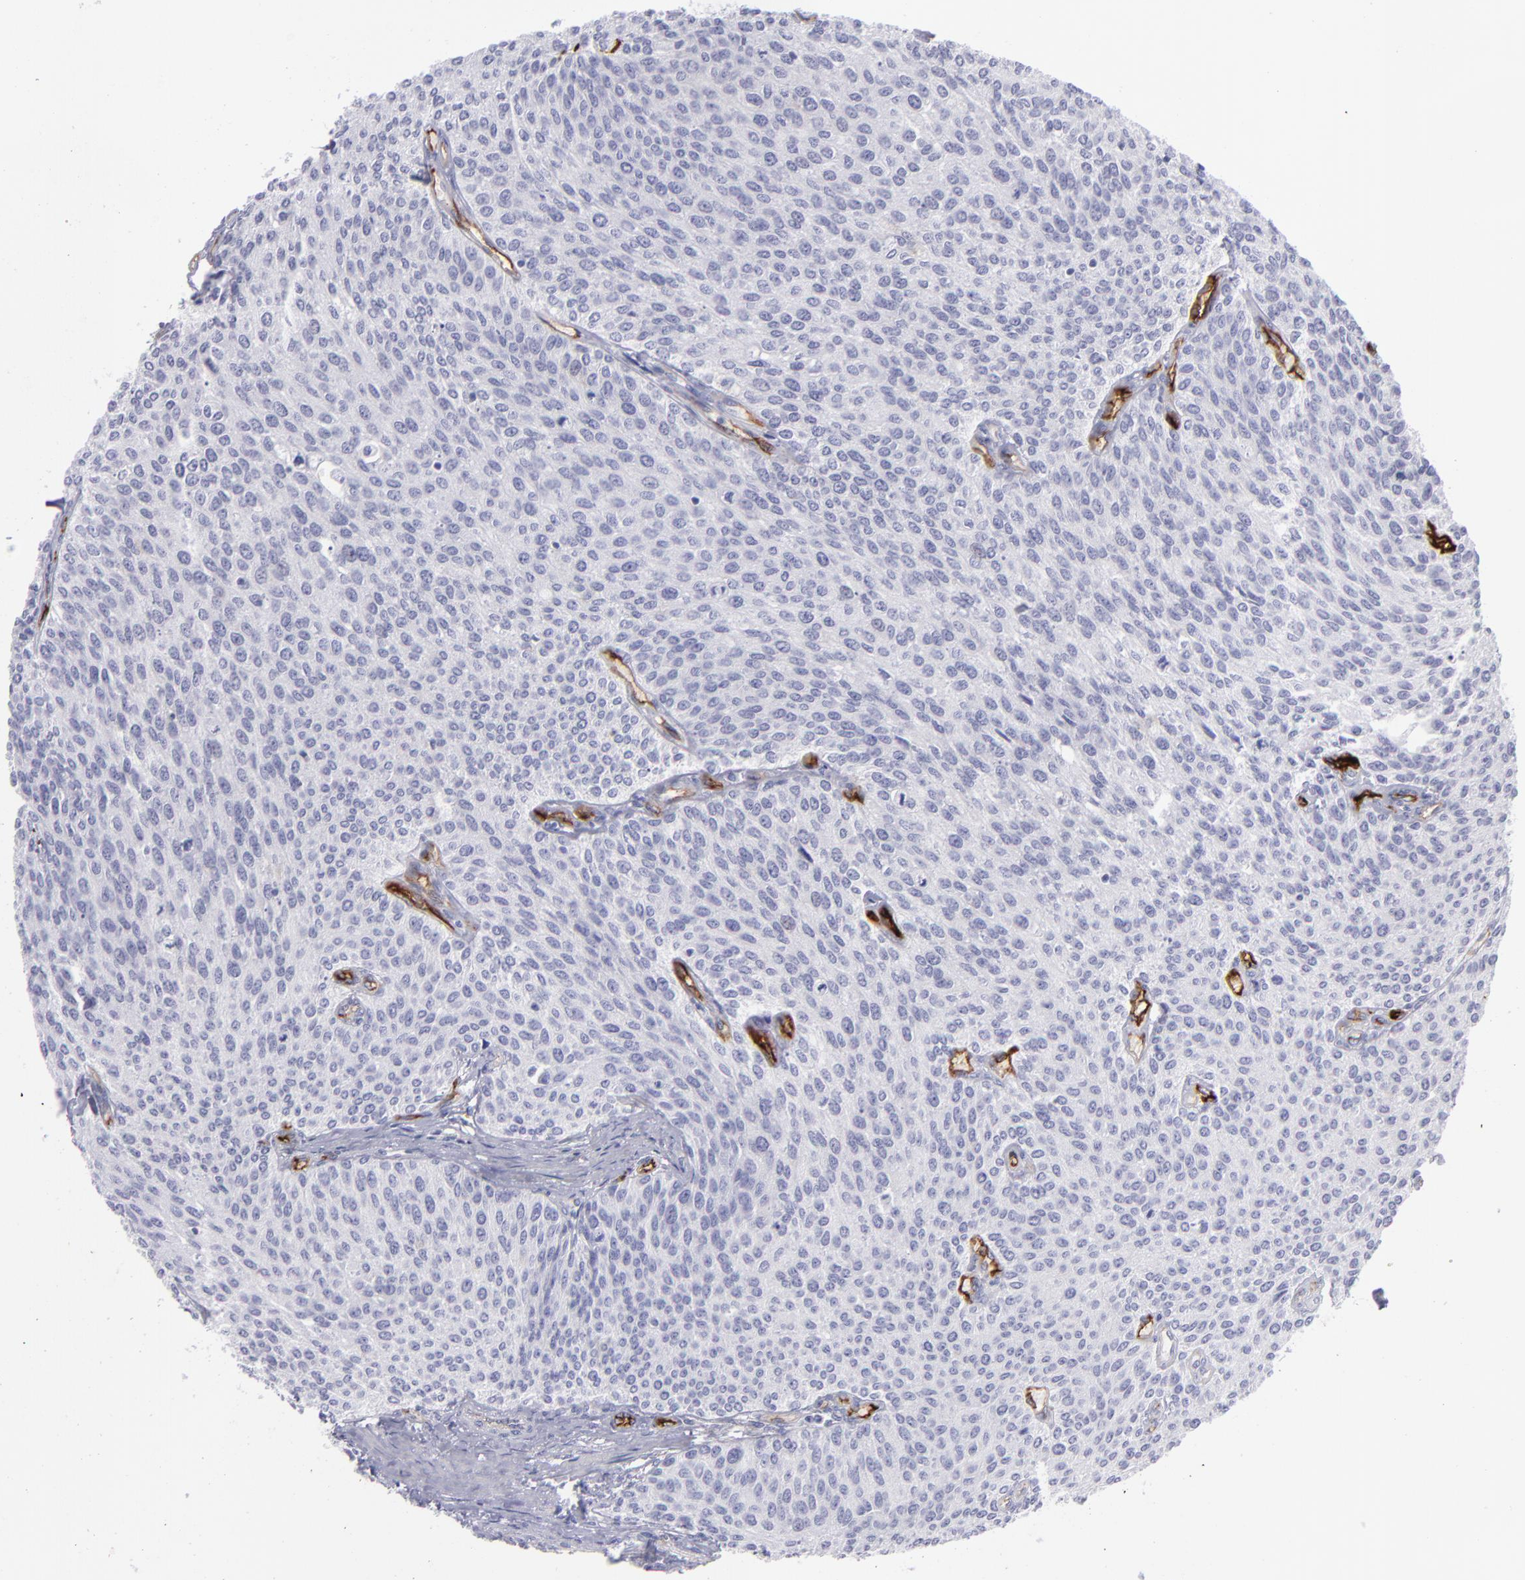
{"staining": {"intensity": "negative", "quantity": "none", "location": "none"}, "tissue": "urothelial cancer", "cell_type": "Tumor cells", "image_type": "cancer", "snomed": [{"axis": "morphology", "description": "Urothelial carcinoma, Low grade"}, {"axis": "topography", "description": "Urinary bladder"}], "caption": "High magnification brightfield microscopy of urothelial cancer stained with DAB (3,3'-diaminobenzidine) (brown) and counterstained with hematoxylin (blue): tumor cells show no significant positivity. The staining is performed using DAB (3,3'-diaminobenzidine) brown chromogen with nuclei counter-stained in using hematoxylin.", "gene": "ACE", "patient": {"sex": "female", "age": 73}}